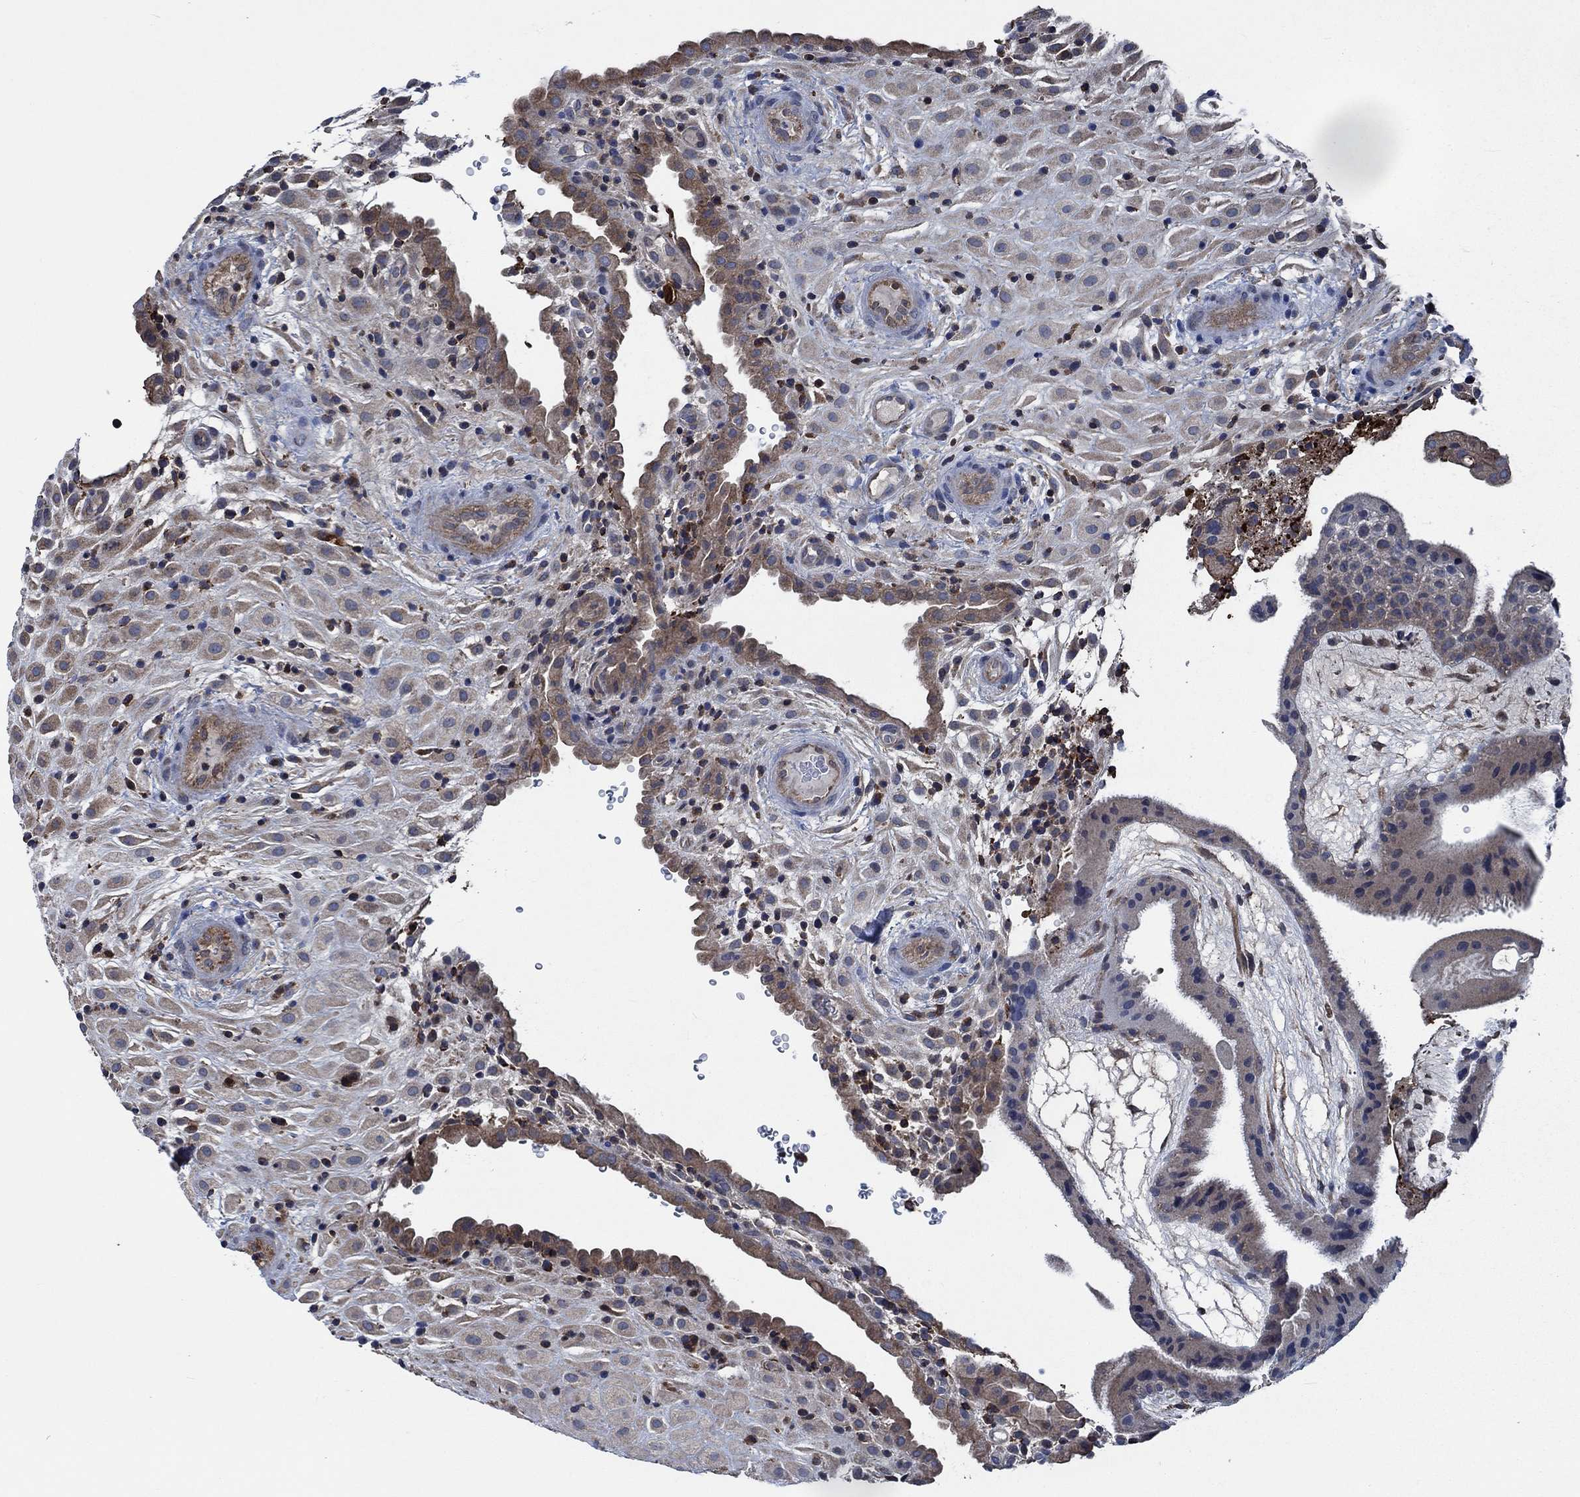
{"staining": {"intensity": "weak", "quantity": "25%-75%", "location": "cytoplasmic/membranous"}, "tissue": "placenta", "cell_type": "Decidual cells", "image_type": "normal", "snomed": [{"axis": "morphology", "description": "Normal tissue, NOS"}, {"axis": "topography", "description": "Placenta"}], "caption": "IHC (DAB (3,3'-diaminobenzidine)) staining of unremarkable placenta demonstrates weak cytoplasmic/membranous protein positivity in about 25%-75% of decidual cells. Using DAB (brown) and hematoxylin (blue) stains, captured at high magnification using brightfield microscopy.", "gene": "STXBP6", "patient": {"sex": "female", "age": 19}}